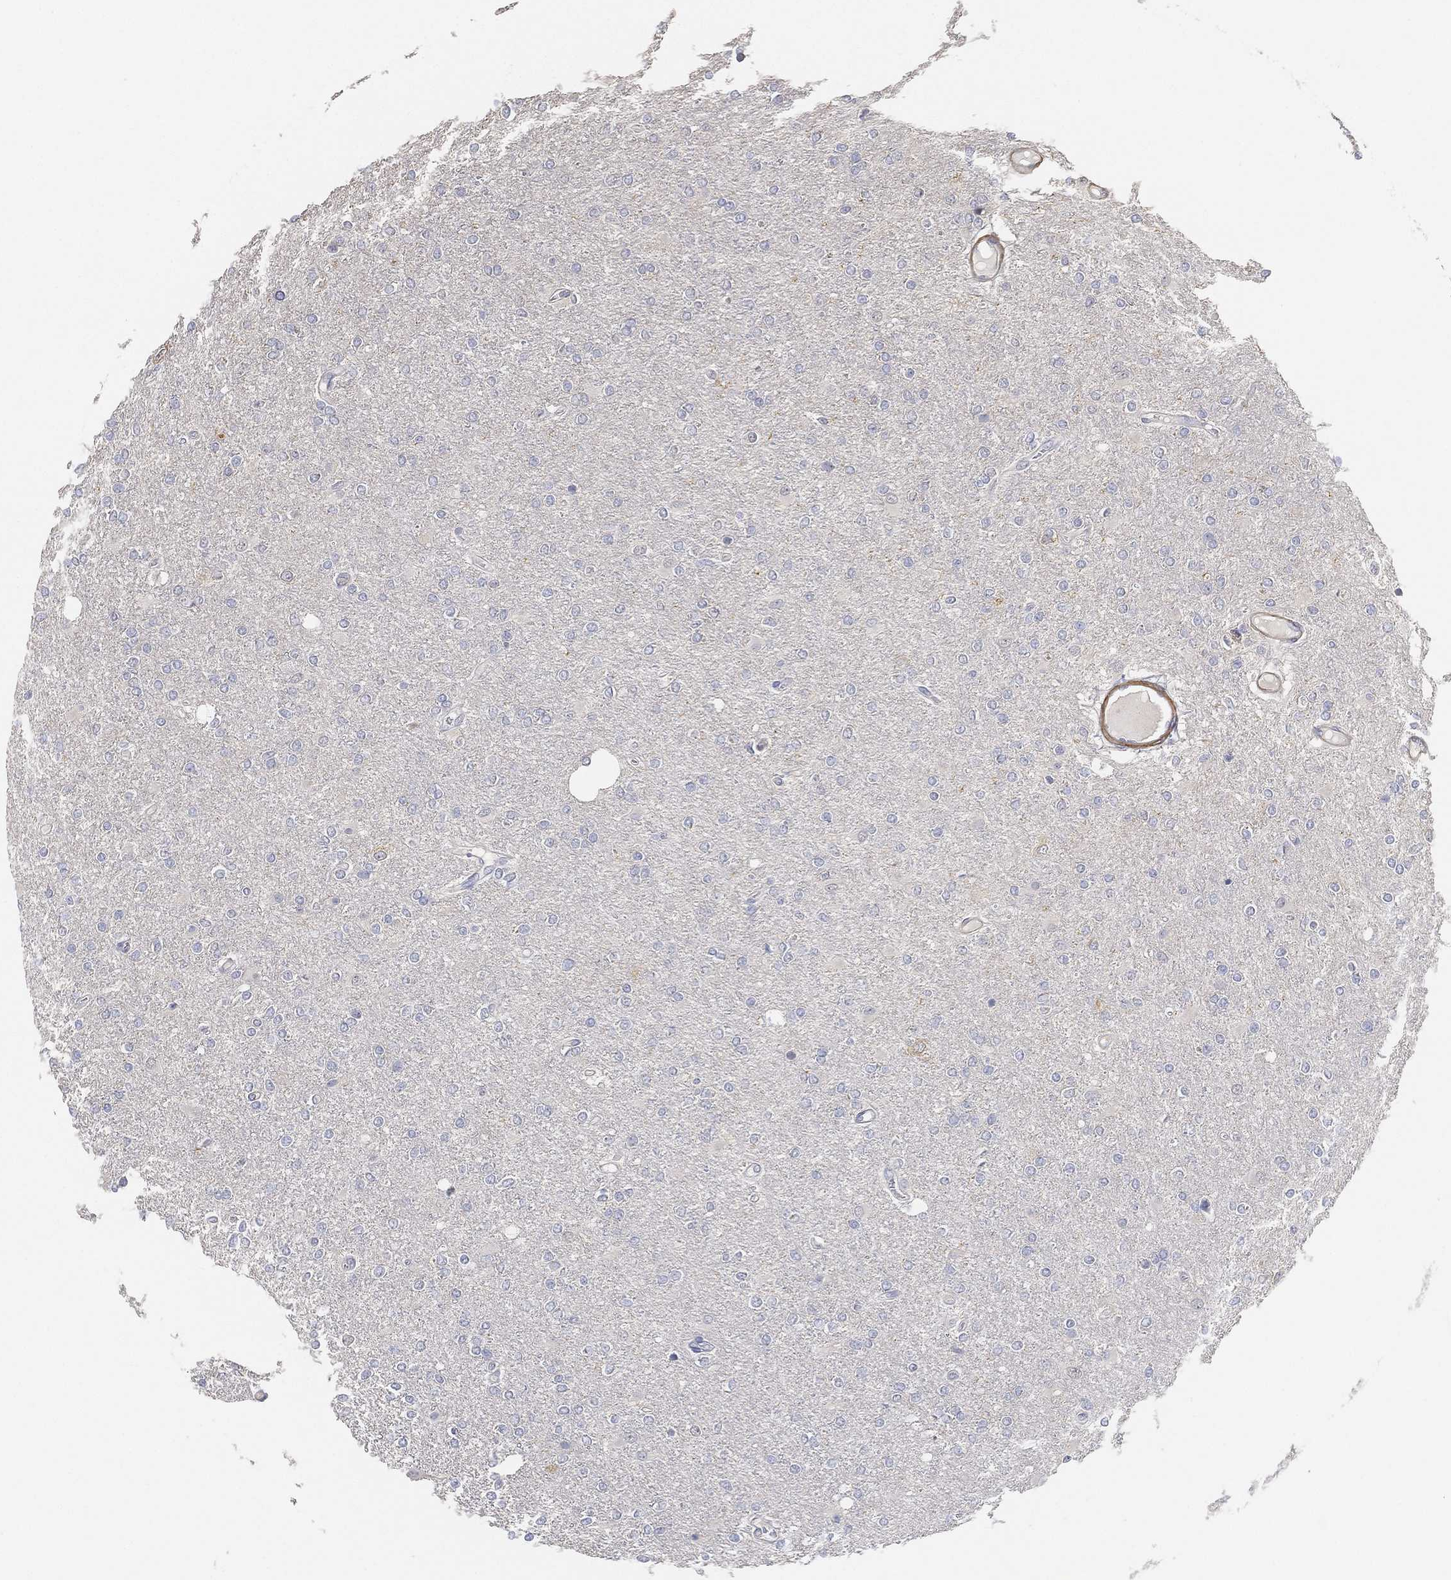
{"staining": {"intensity": "negative", "quantity": "none", "location": "none"}, "tissue": "glioma", "cell_type": "Tumor cells", "image_type": "cancer", "snomed": [{"axis": "morphology", "description": "Glioma, malignant, High grade"}, {"axis": "topography", "description": "Cerebral cortex"}], "caption": "Human malignant glioma (high-grade) stained for a protein using IHC exhibits no staining in tumor cells.", "gene": "GPR61", "patient": {"sex": "male", "age": 70}}